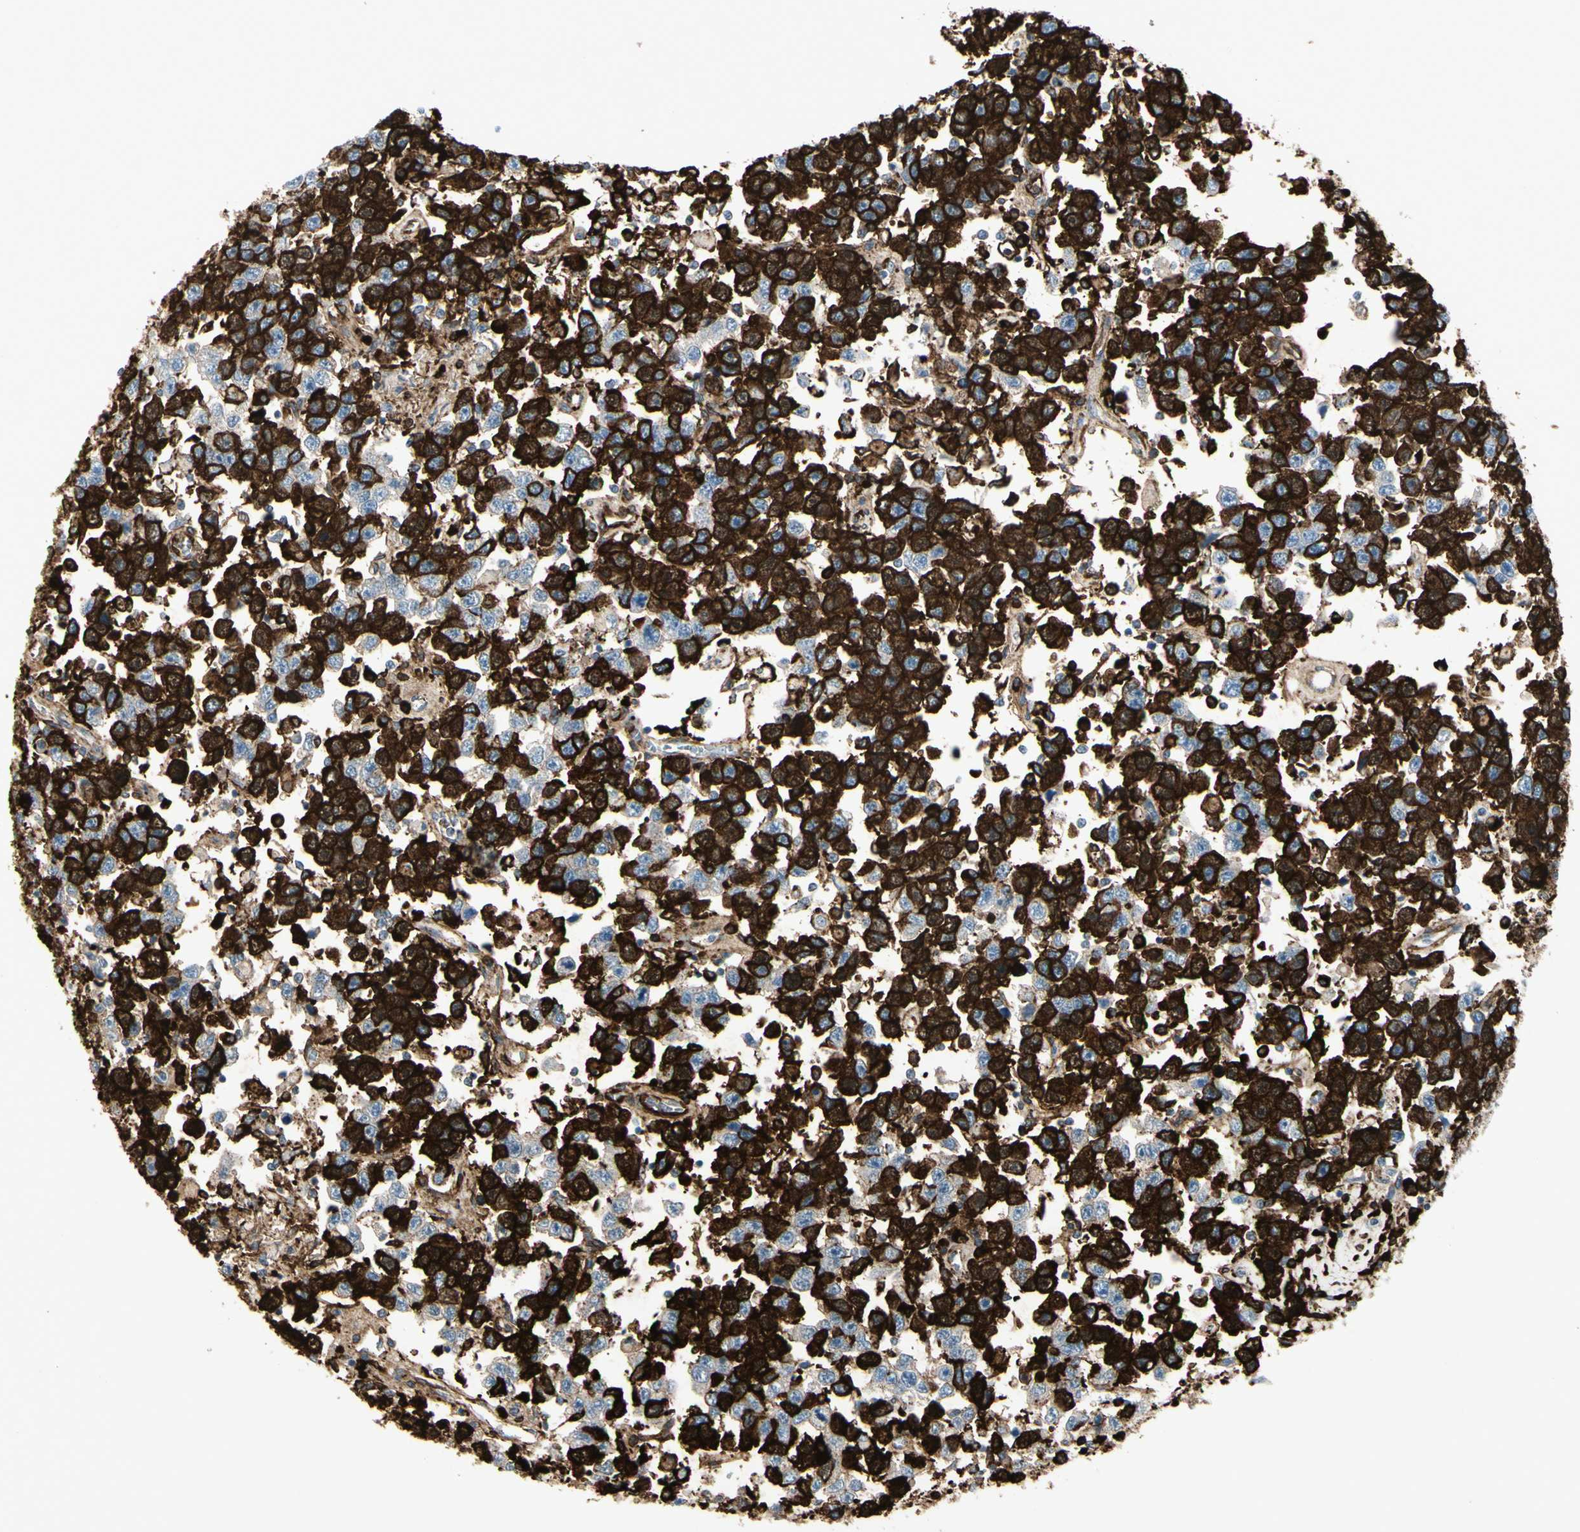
{"staining": {"intensity": "strong", "quantity": ">75%", "location": "cytoplasmic/membranous"}, "tissue": "testis cancer", "cell_type": "Tumor cells", "image_type": "cancer", "snomed": [{"axis": "morphology", "description": "Seminoma, NOS"}, {"axis": "topography", "description": "Testis"}], "caption": "Immunohistochemistry (DAB) staining of testis cancer (seminoma) exhibits strong cytoplasmic/membranous protein positivity in approximately >75% of tumor cells.", "gene": "IGHG1", "patient": {"sex": "male", "age": 41}}